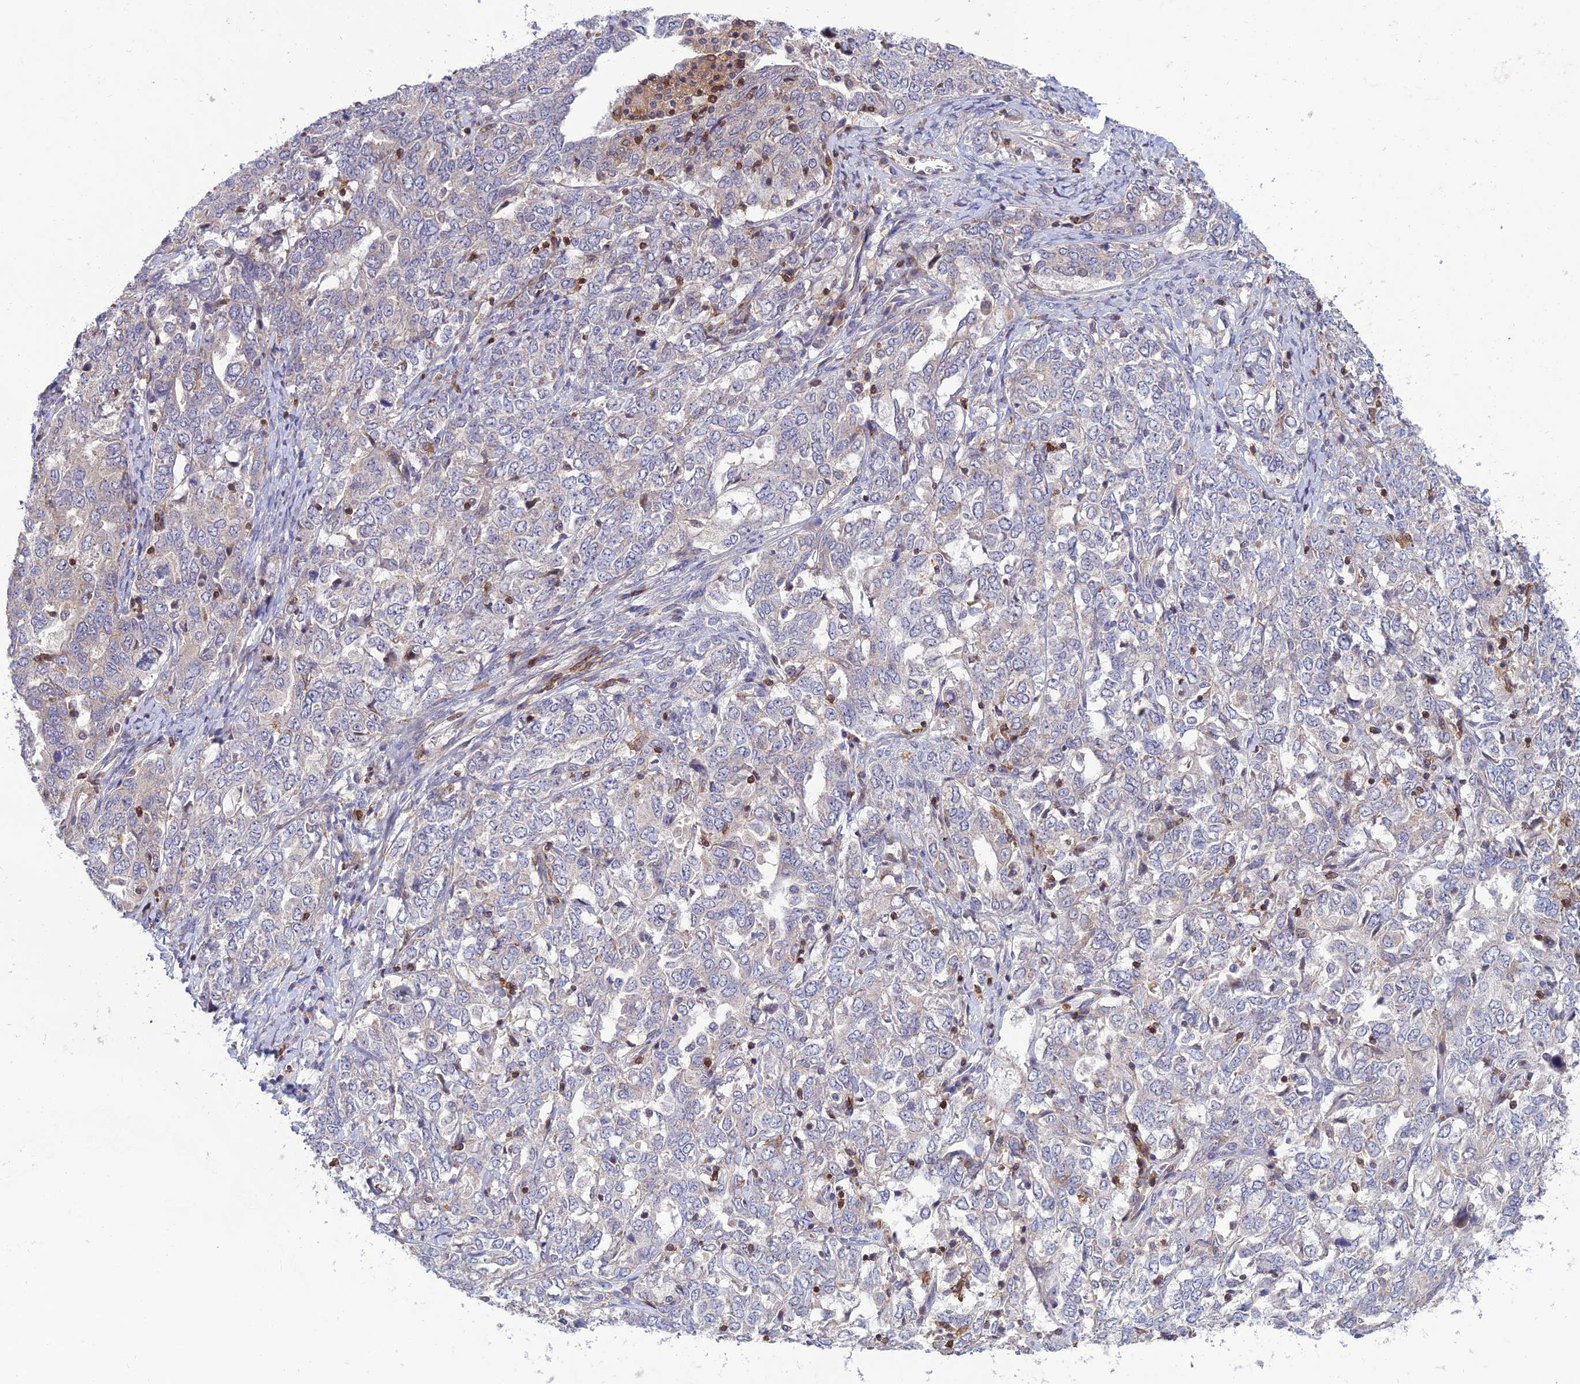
{"staining": {"intensity": "negative", "quantity": "none", "location": "none"}, "tissue": "ovarian cancer", "cell_type": "Tumor cells", "image_type": "cancer", "snomed": [{"axis": "morphology", "description": "Carcinoma, endometroid"}, {"axis": "topography", "description": "Ovary"}], "caption": "High power microscopy histopathology image of an IHC micrograph of ovarian cancer (endometroid carcinoma), revealing no significant positivity in tumor cells.", "gene": "FAM76A", "patient": {"sex": "female", "age": 62}}